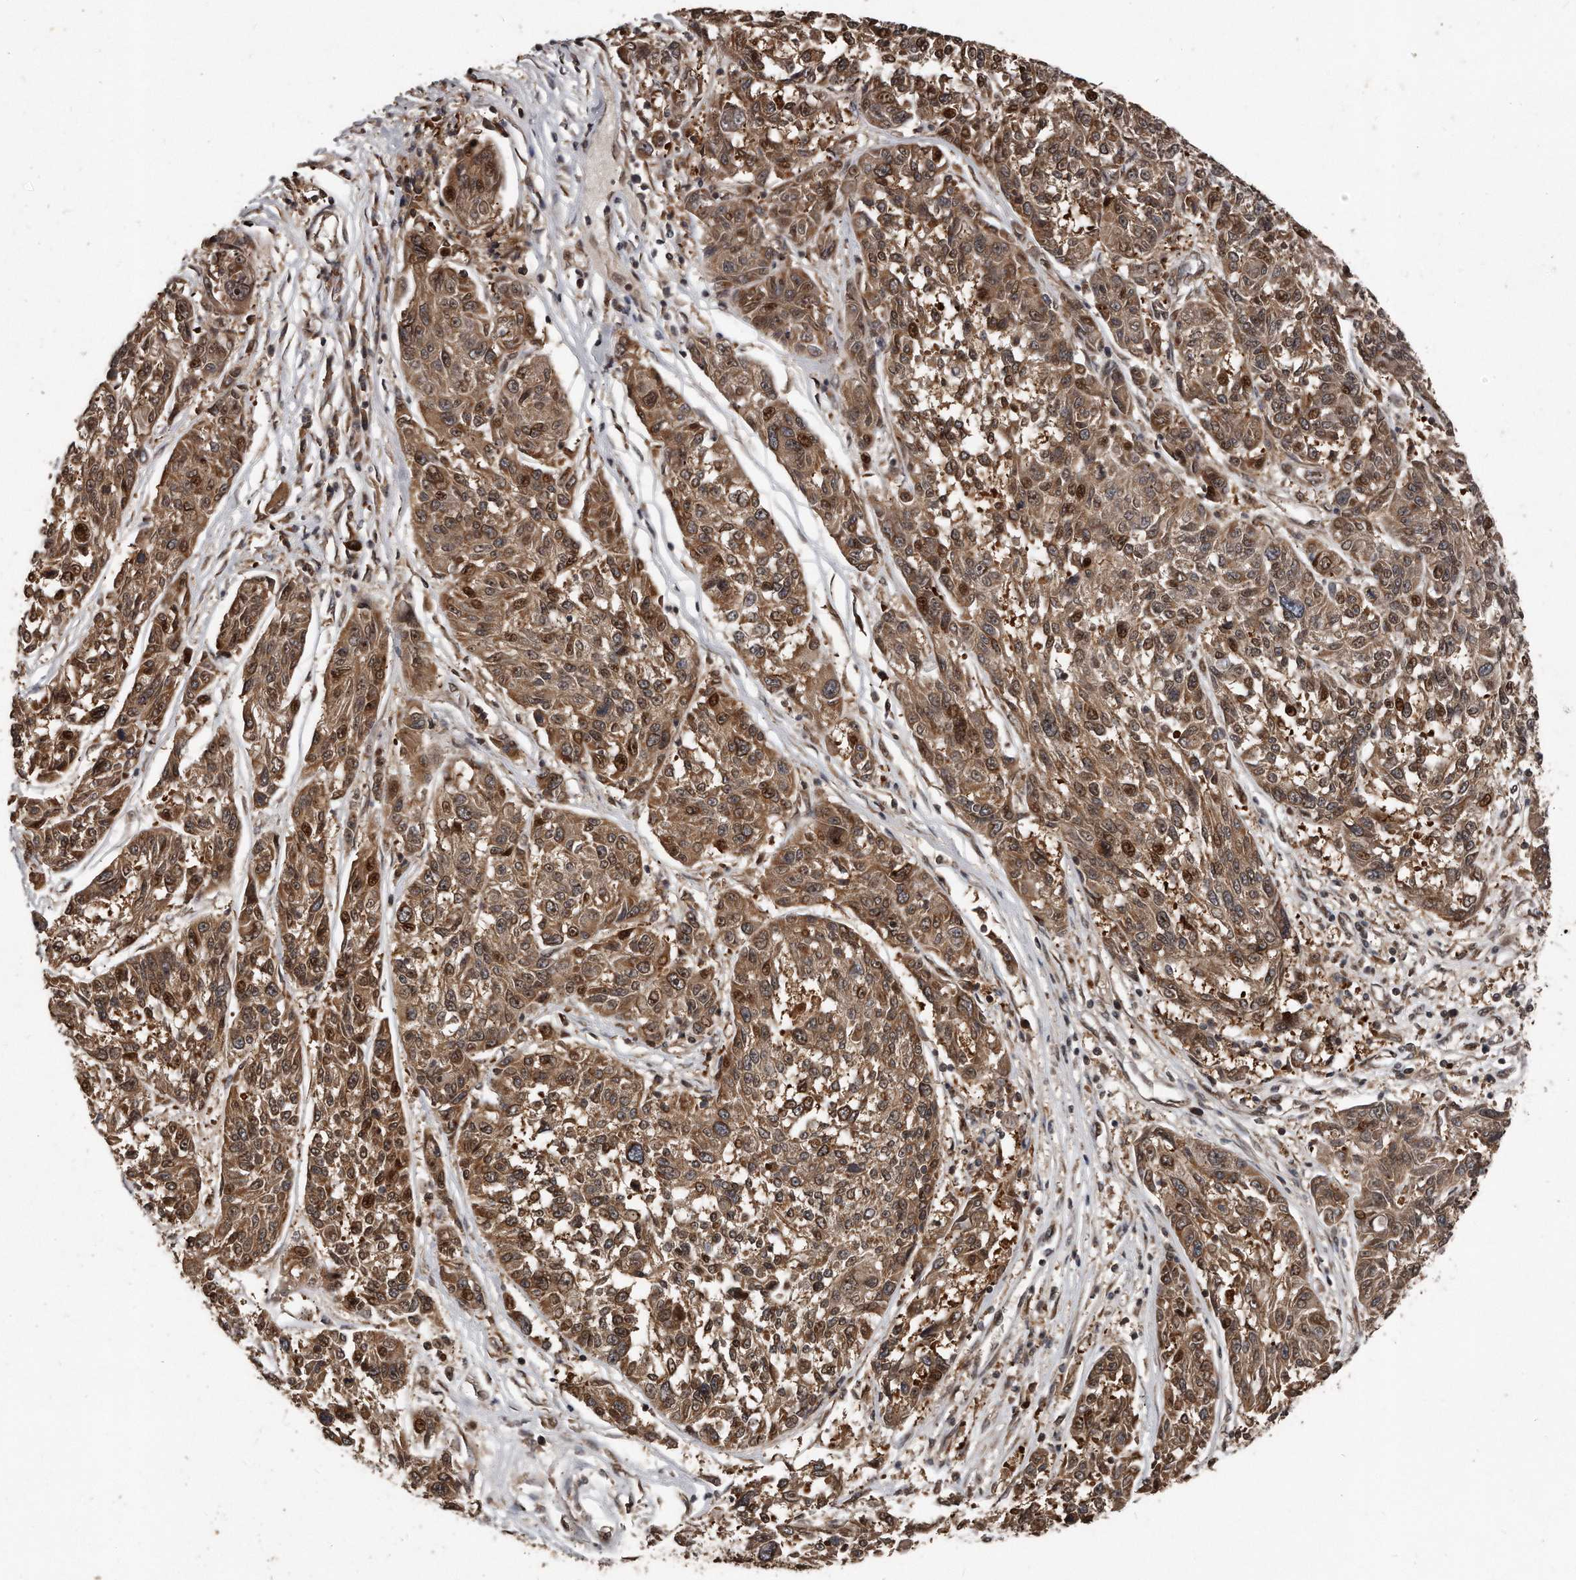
{"staining": {"intensity": "moderate", "quantity": ">75%", "location": "cytoplasmic/membranous,nuclear"}, "tissue": "melanoma", "cell_type": "Tumor cells", "image_type": "cancer", "snomed": [{"axis": "morphology", "description": "Malignant melanoma, NOS"}, {"axis": "topography", "description": "Skin"}], "caption": "Immunohistochemistry image of melanoma stained for a protein (brown), which reveals medium levels of moderate cytoplasmic/membranous and nuclear positivity in about >75% of tumor cells.", "gene": "GCH1", "patient": {"sex": "male", "age": 53}}